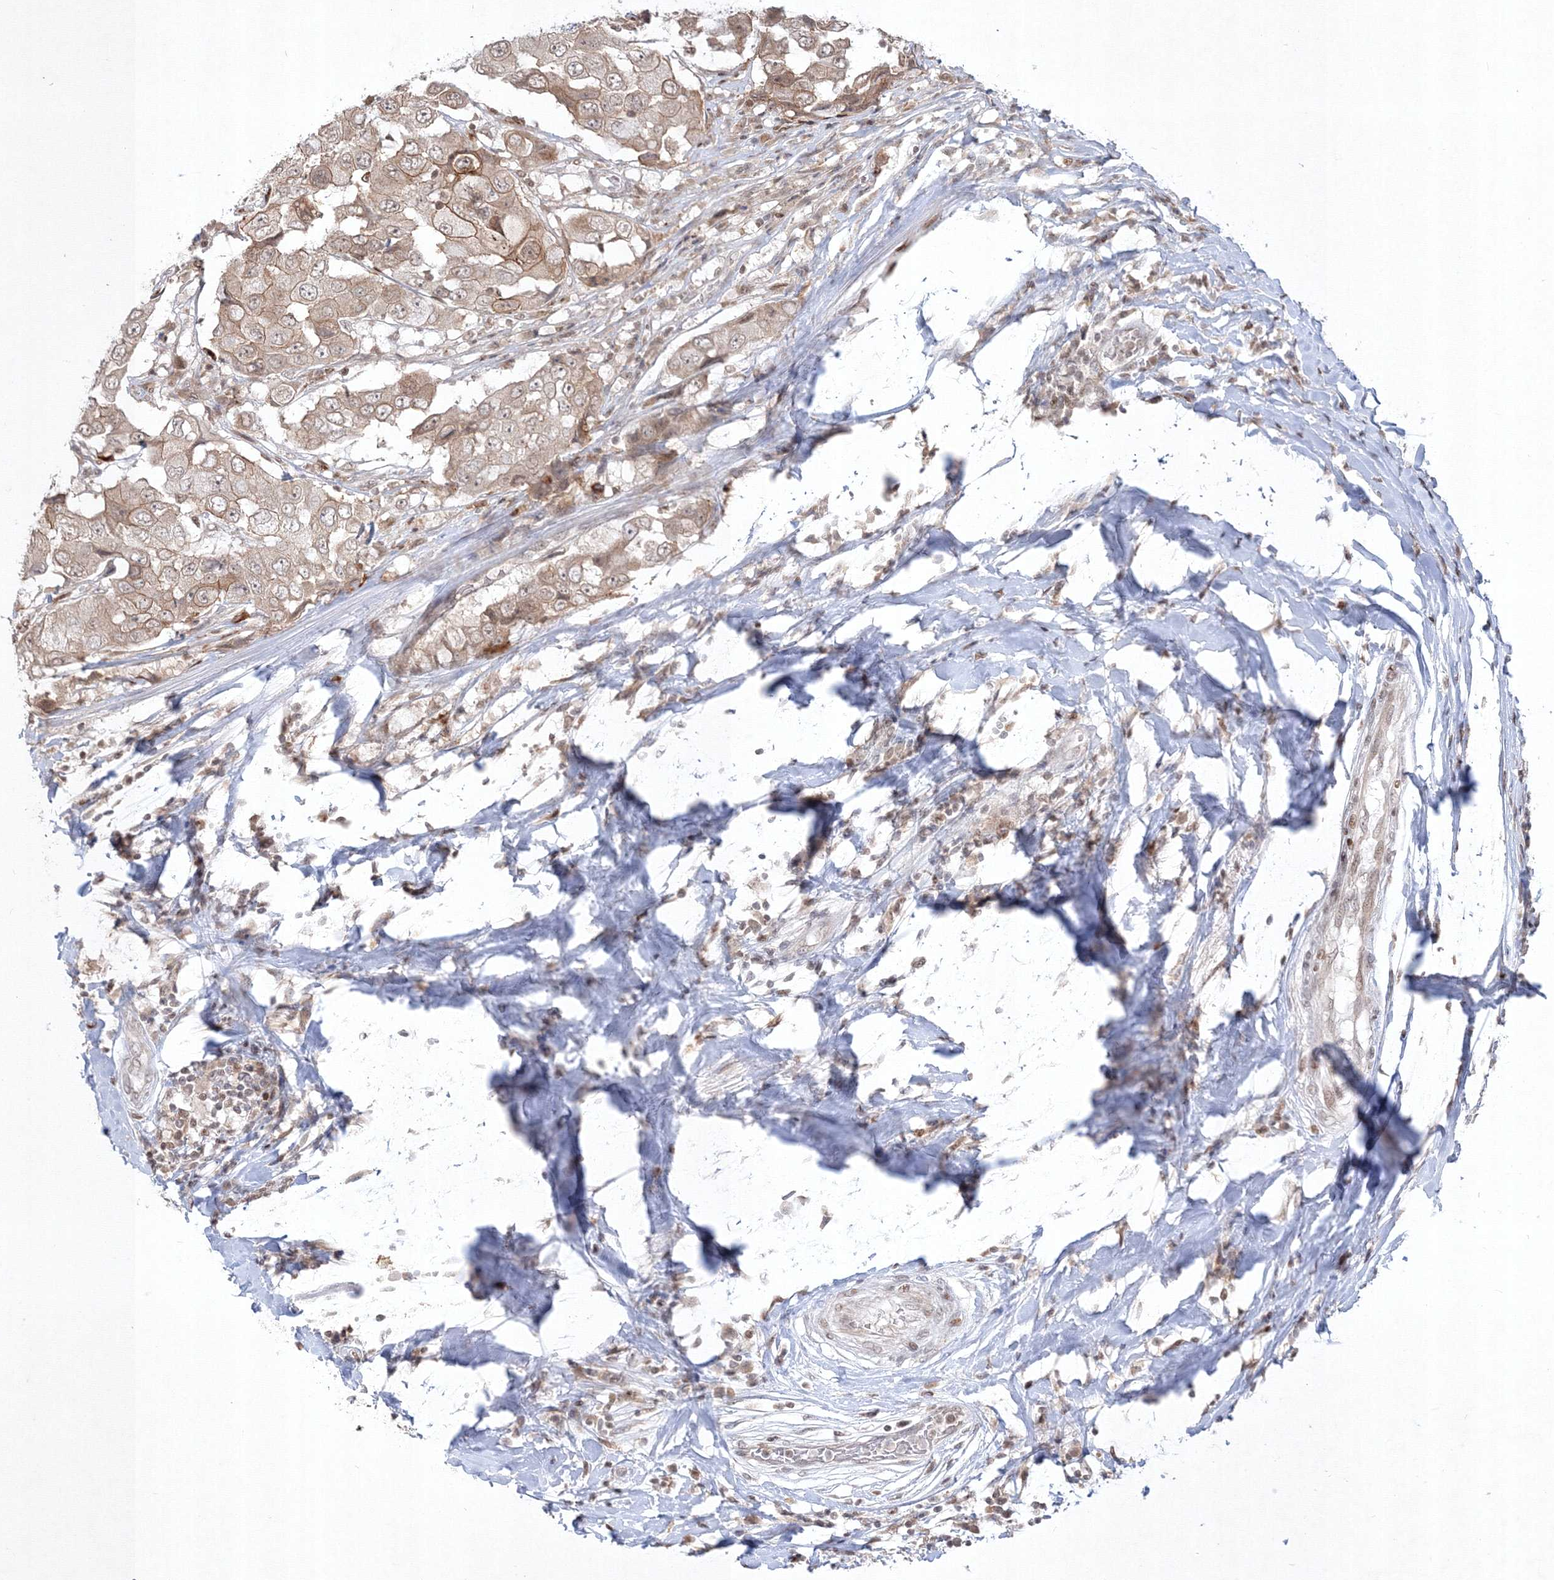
{"staining": {"intensity": "weak", "quantity": "25%-75%", "location": "cytoplasmic/membranous"}, "tissue": "breast cancer", "cell_type": "Tumor cells", "image_type": "cancer", "snomed": [{"axis": "morphology", "description": "Duct carcinoma"}, {"axis": "topography", "description": "Breast"}], "caption": "Brown immunohistochemical staining in infiltrating ductal carcinoma (breast) exhibits weak cytoplasmic/membranous staining in approximately 25%-75% of tumor cells.", "gene": "TAB1", "patient": {"sex": "female", "age": 27}}